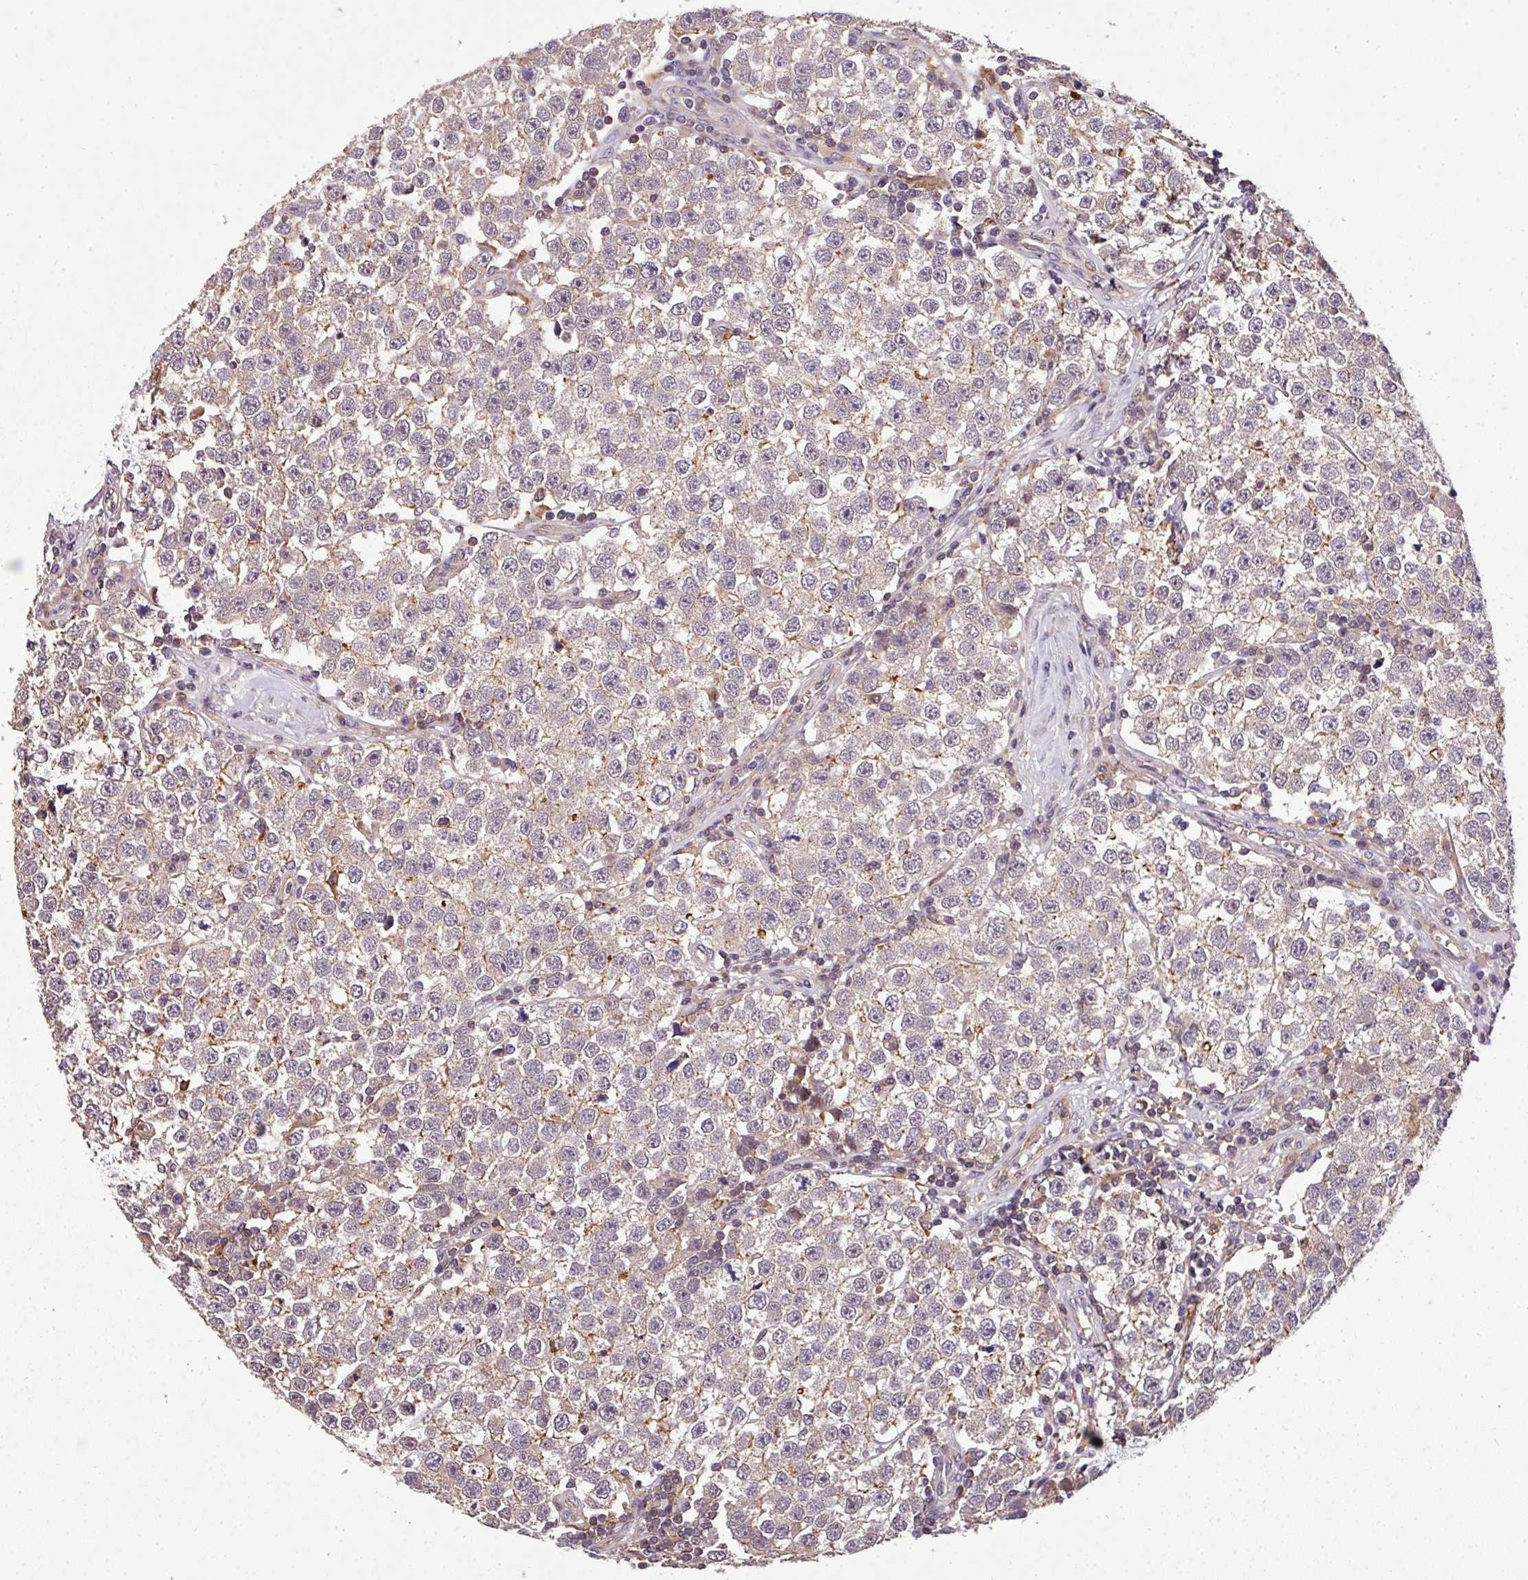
{"staining": {"intensity": "weak", "quantity": "<25%", "location": "cytoplasmic/membranous"}, "tissue": "testis cancer", "cell_type": "Tumor cells", "image_type": "cancer", "snomed": [{"axis": "morphology", "description": "Seminoma, NOS"}, {"axis": "topography", "description": "Testis"}], "caption": "The micrograph displays no staining of tumor cells in seminoma (testis). The staining was performed using DAB to visualize the protein expression in brown, while the nuclei were stained in blue with hematoxylin (Magnification: 20x).", "gene": "CASS4", "patient": {"sex": "male", "age": 34}}